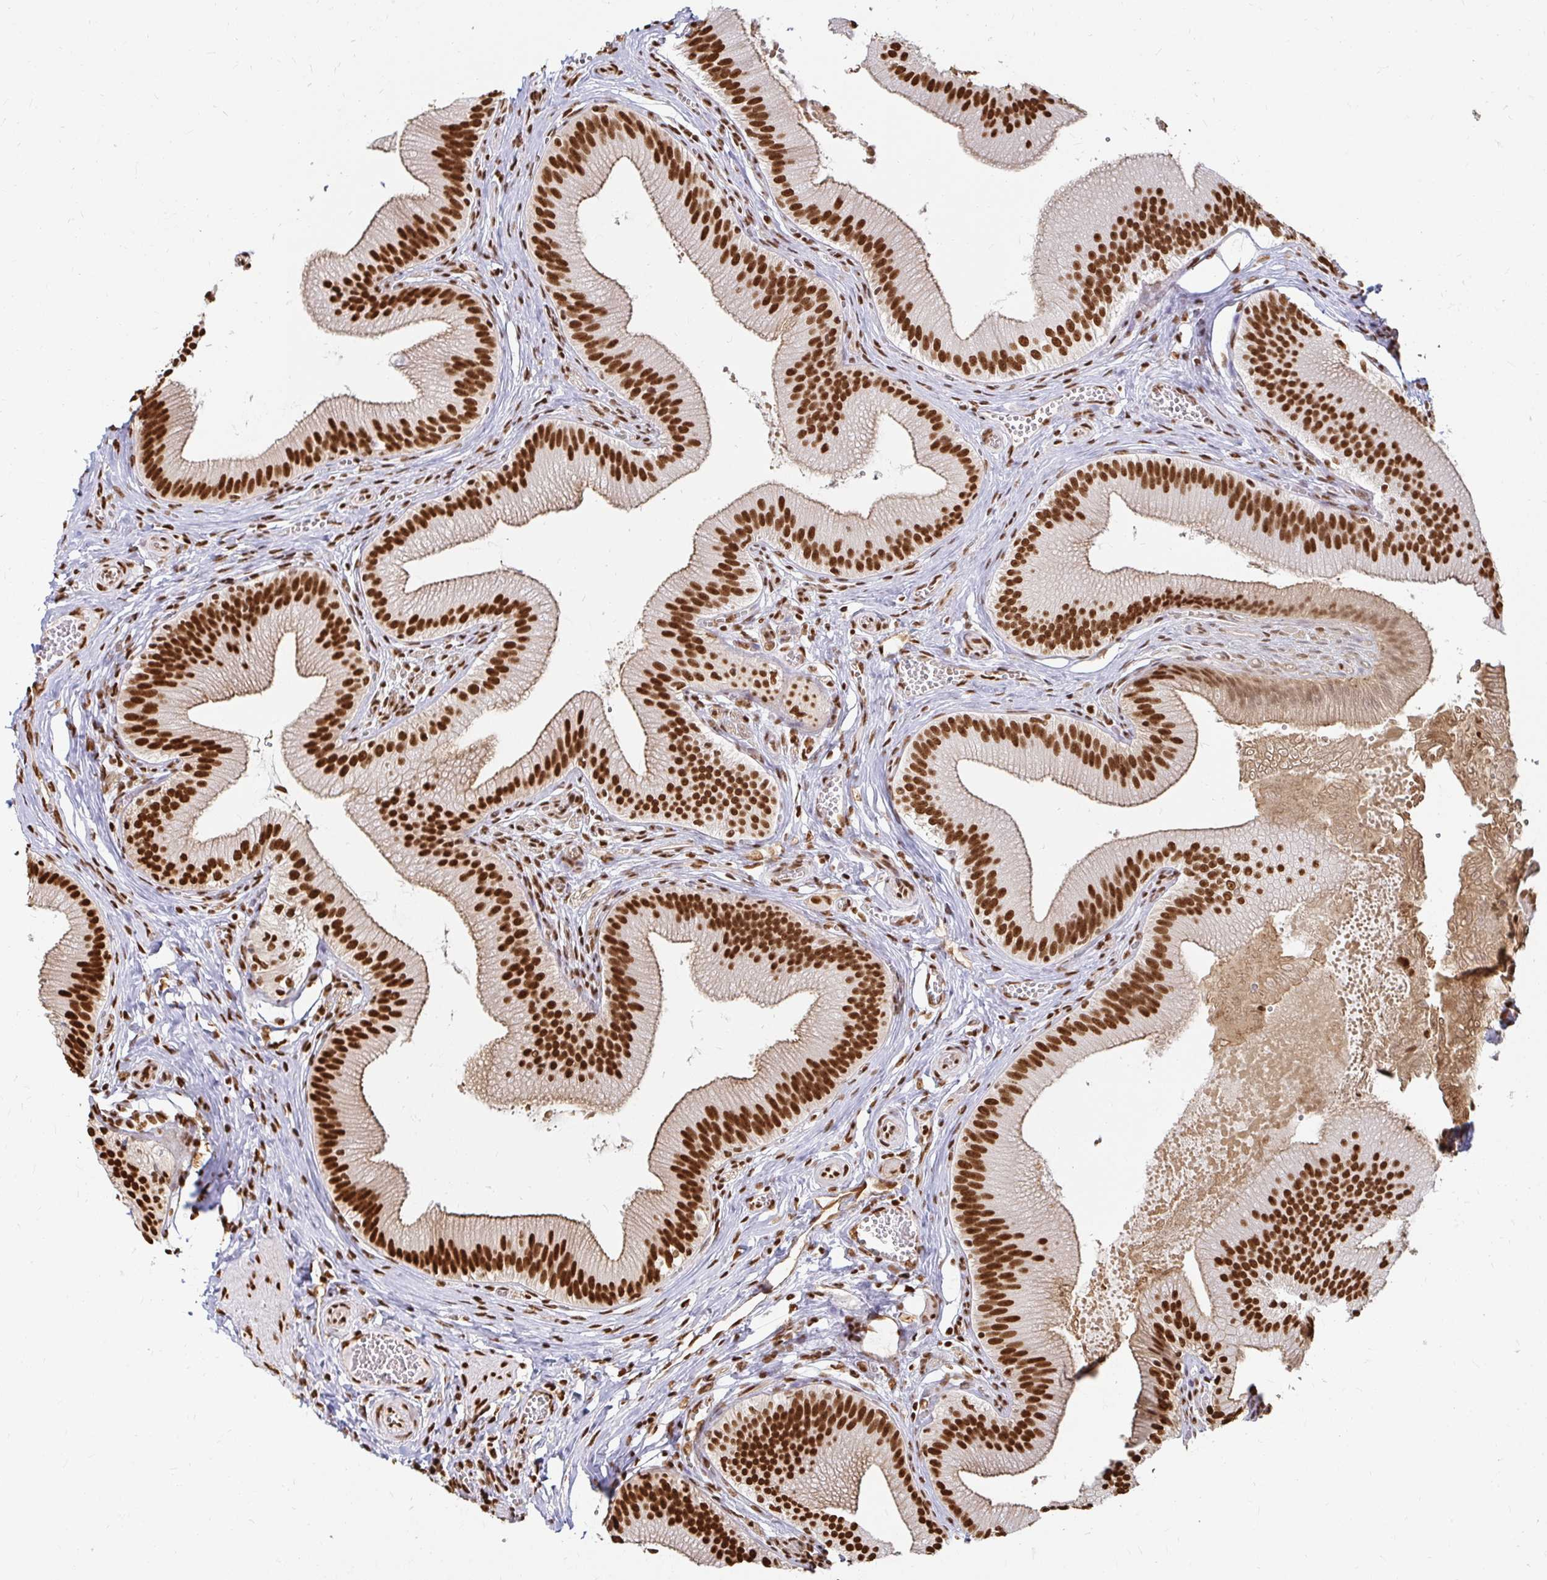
{"staining": {"intensity": "strong", "quantity": ">75%", "location": "nuclear"}, "tissue": "gallbladder", "cell_type": "Glandular cells", "image_type": "normal", "snomed": [{"axis": "morphology", "description": "Normal tissue, NOS"}, {"axis": "topography", "description": "Gallbladder"}], "caption": "Immunohistochemistry (IHC) image of unremarkable human gallbladder stained for a protein (brown), which shows high levels of strong nuclear expression in approximately >75% of glandular cells.", "gene": "HNRNPU", "patient": {"sex": "male", "age": 17}}